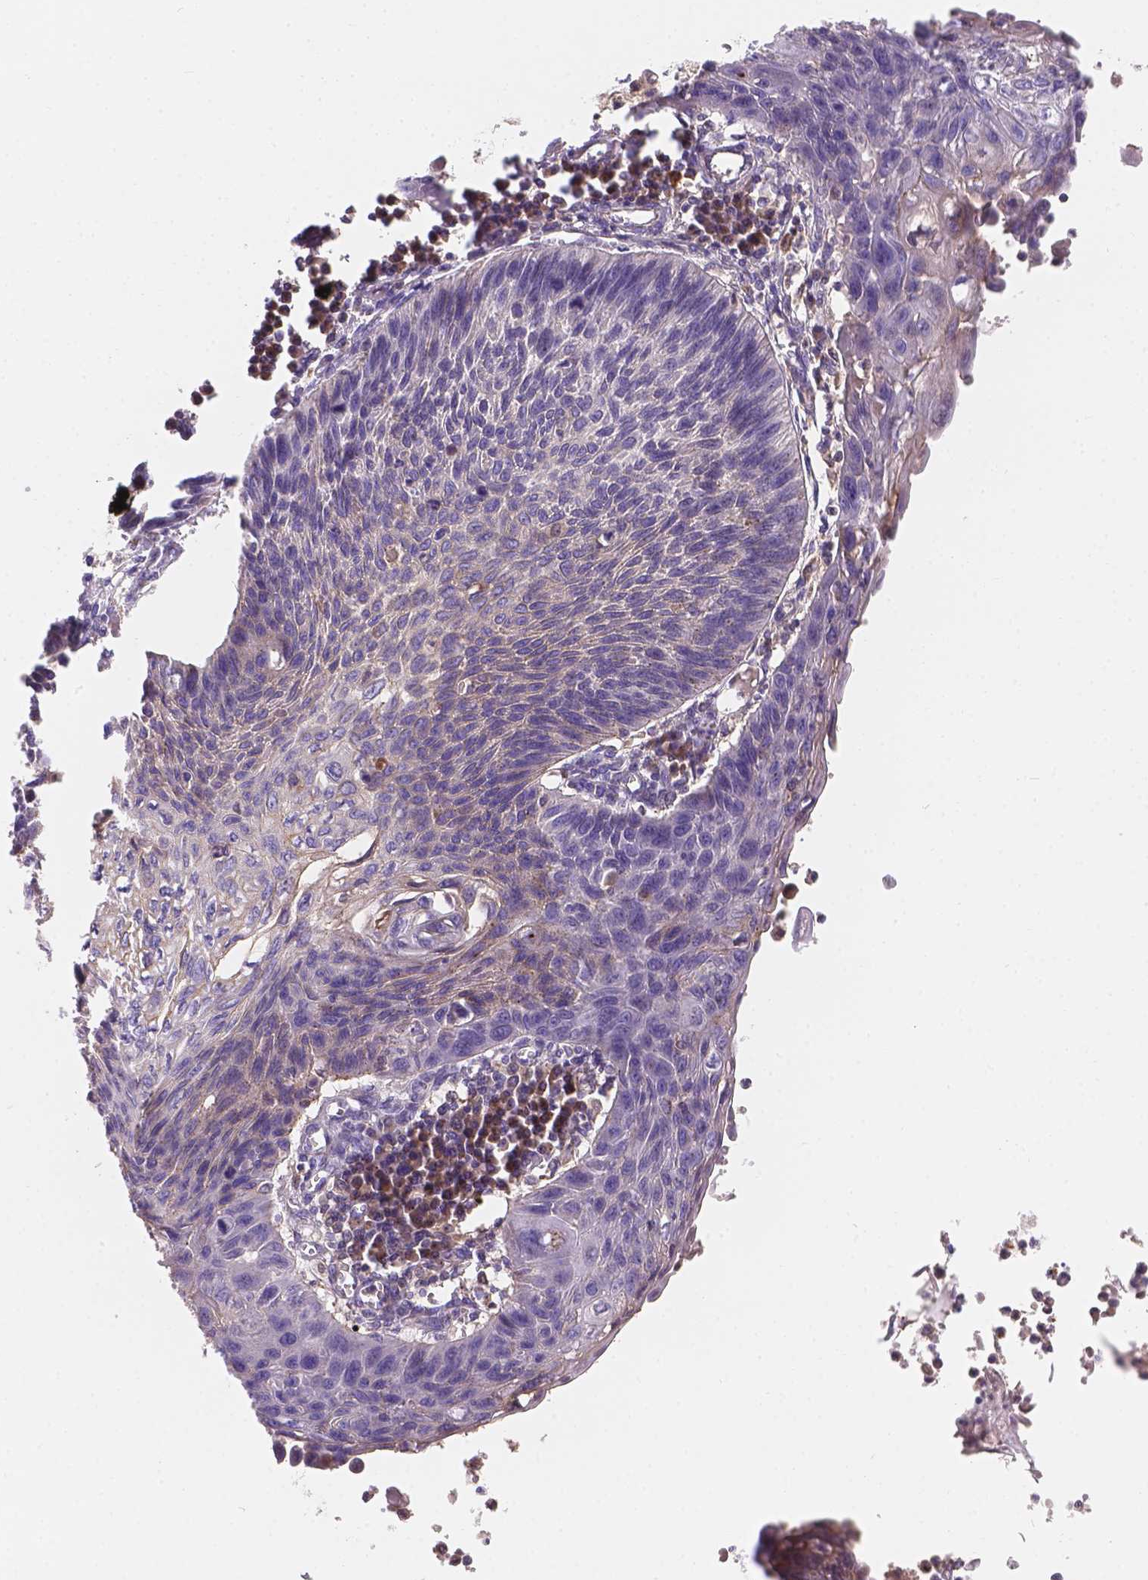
{"staining": {"intensity": "negative", "quantity": "none", "location": "none"}, "tissue": "lung cancer", "cell_type": "Tumor cells", "image_type": "cancer", "snomed": [{"axis": "morphology", "description": "Squamous cell carcinoma, NOS"}, {"axis": "topography", "description": "Lung"}], "caption": "High magnification brightfield microscopy of lung squamous cell carcinoma stained with DAB (brown) and counterstained with hematoxylin (blue): tumor cells show no significant expression. Brightfield microscopy of immunohistochemistry (IHC) stained with DAB (brown) and hematoxylin (blue), captured at high magnification.", "gene": "CDK10", "patient": {"sex": "male", "age": 78}}